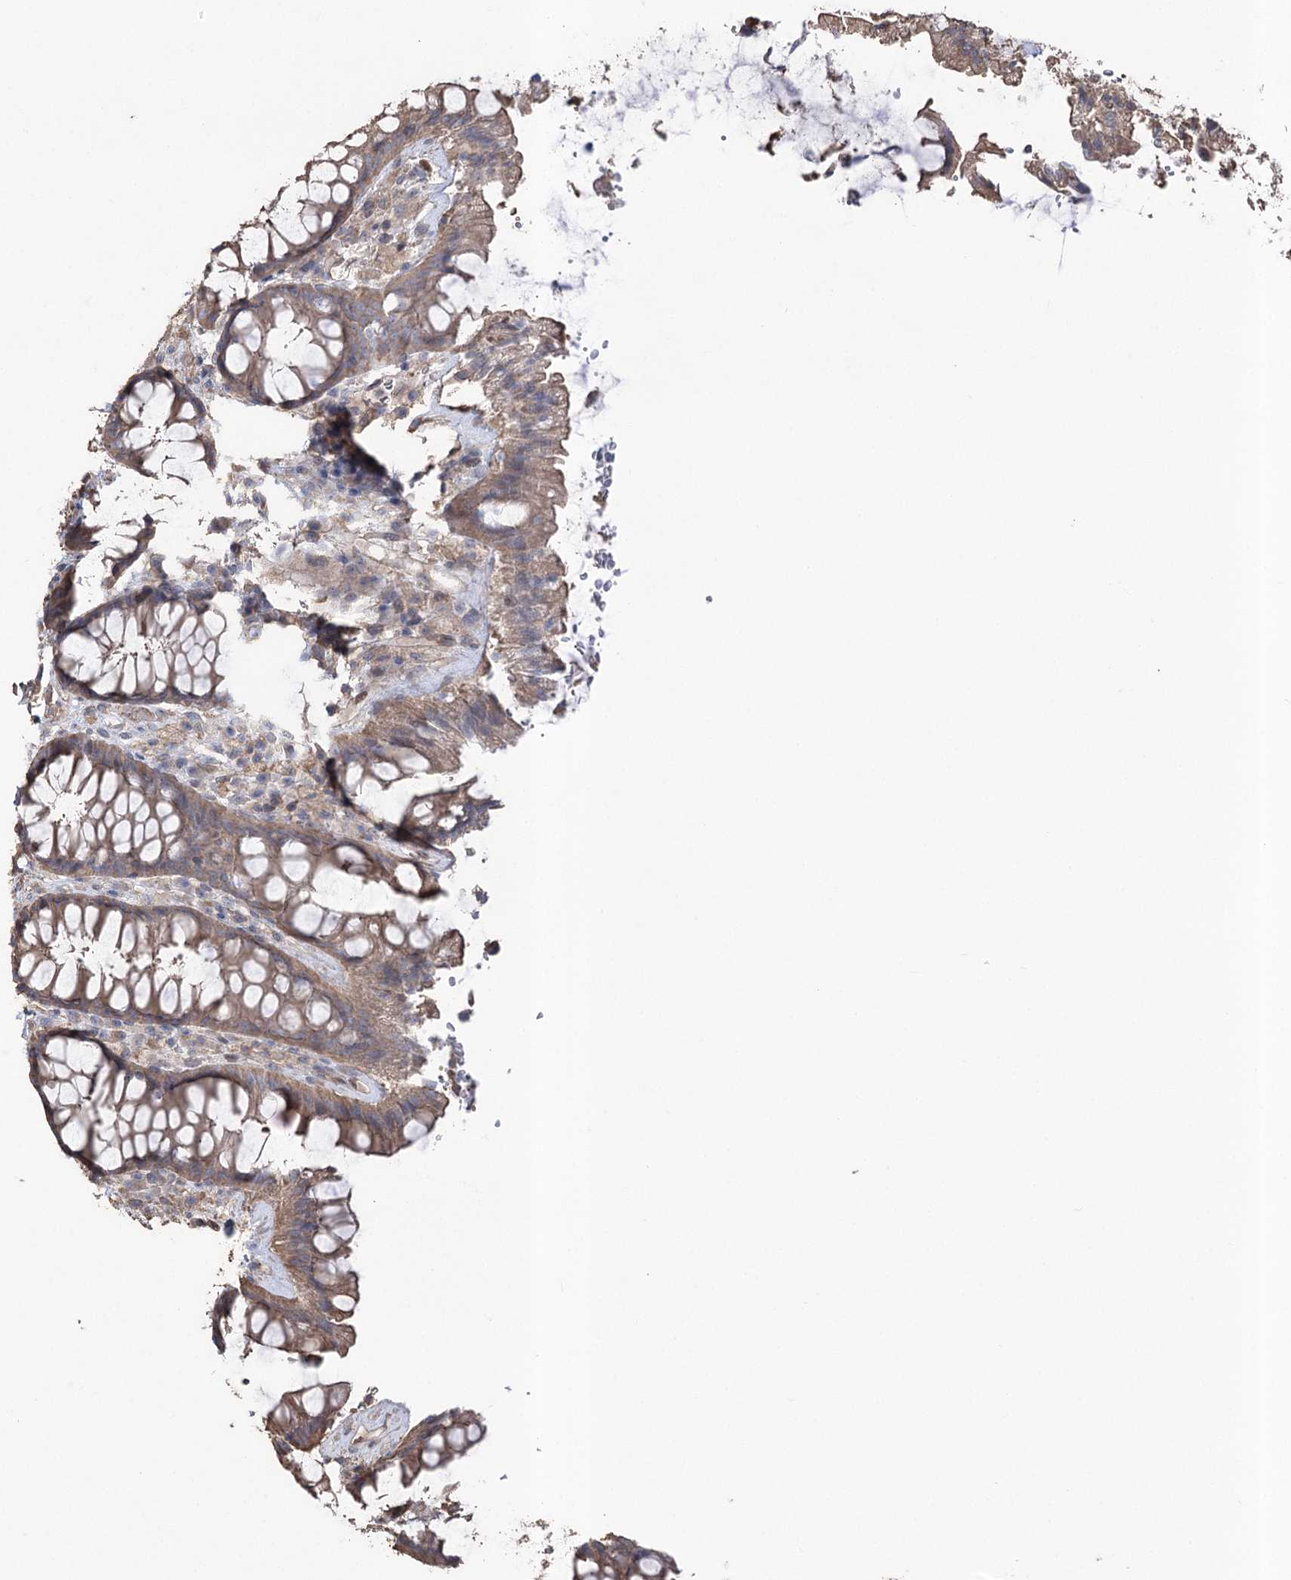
{"staining": {"intensity": "weak", "quantity": "25%-75%", "location": "cytoplasmic/membranous"}, "tissue": "rectum", "cell_type": "Glandular cells", "image_type": "normal", "snomed": [{"axis": "morphology", "description": "Normal tissue, NOS"}, {"axis": "topography", "description": "Rectum"}], "caption": "High-power microscopy captured an immunohistochemistry histopathology image of normal rectum, revealing weak cytoplasmic/membranous staining in approximately 25%-75% of glandular cells.", "gene": "FAM13B", "patient": {"sex": "female", "age": 46}}